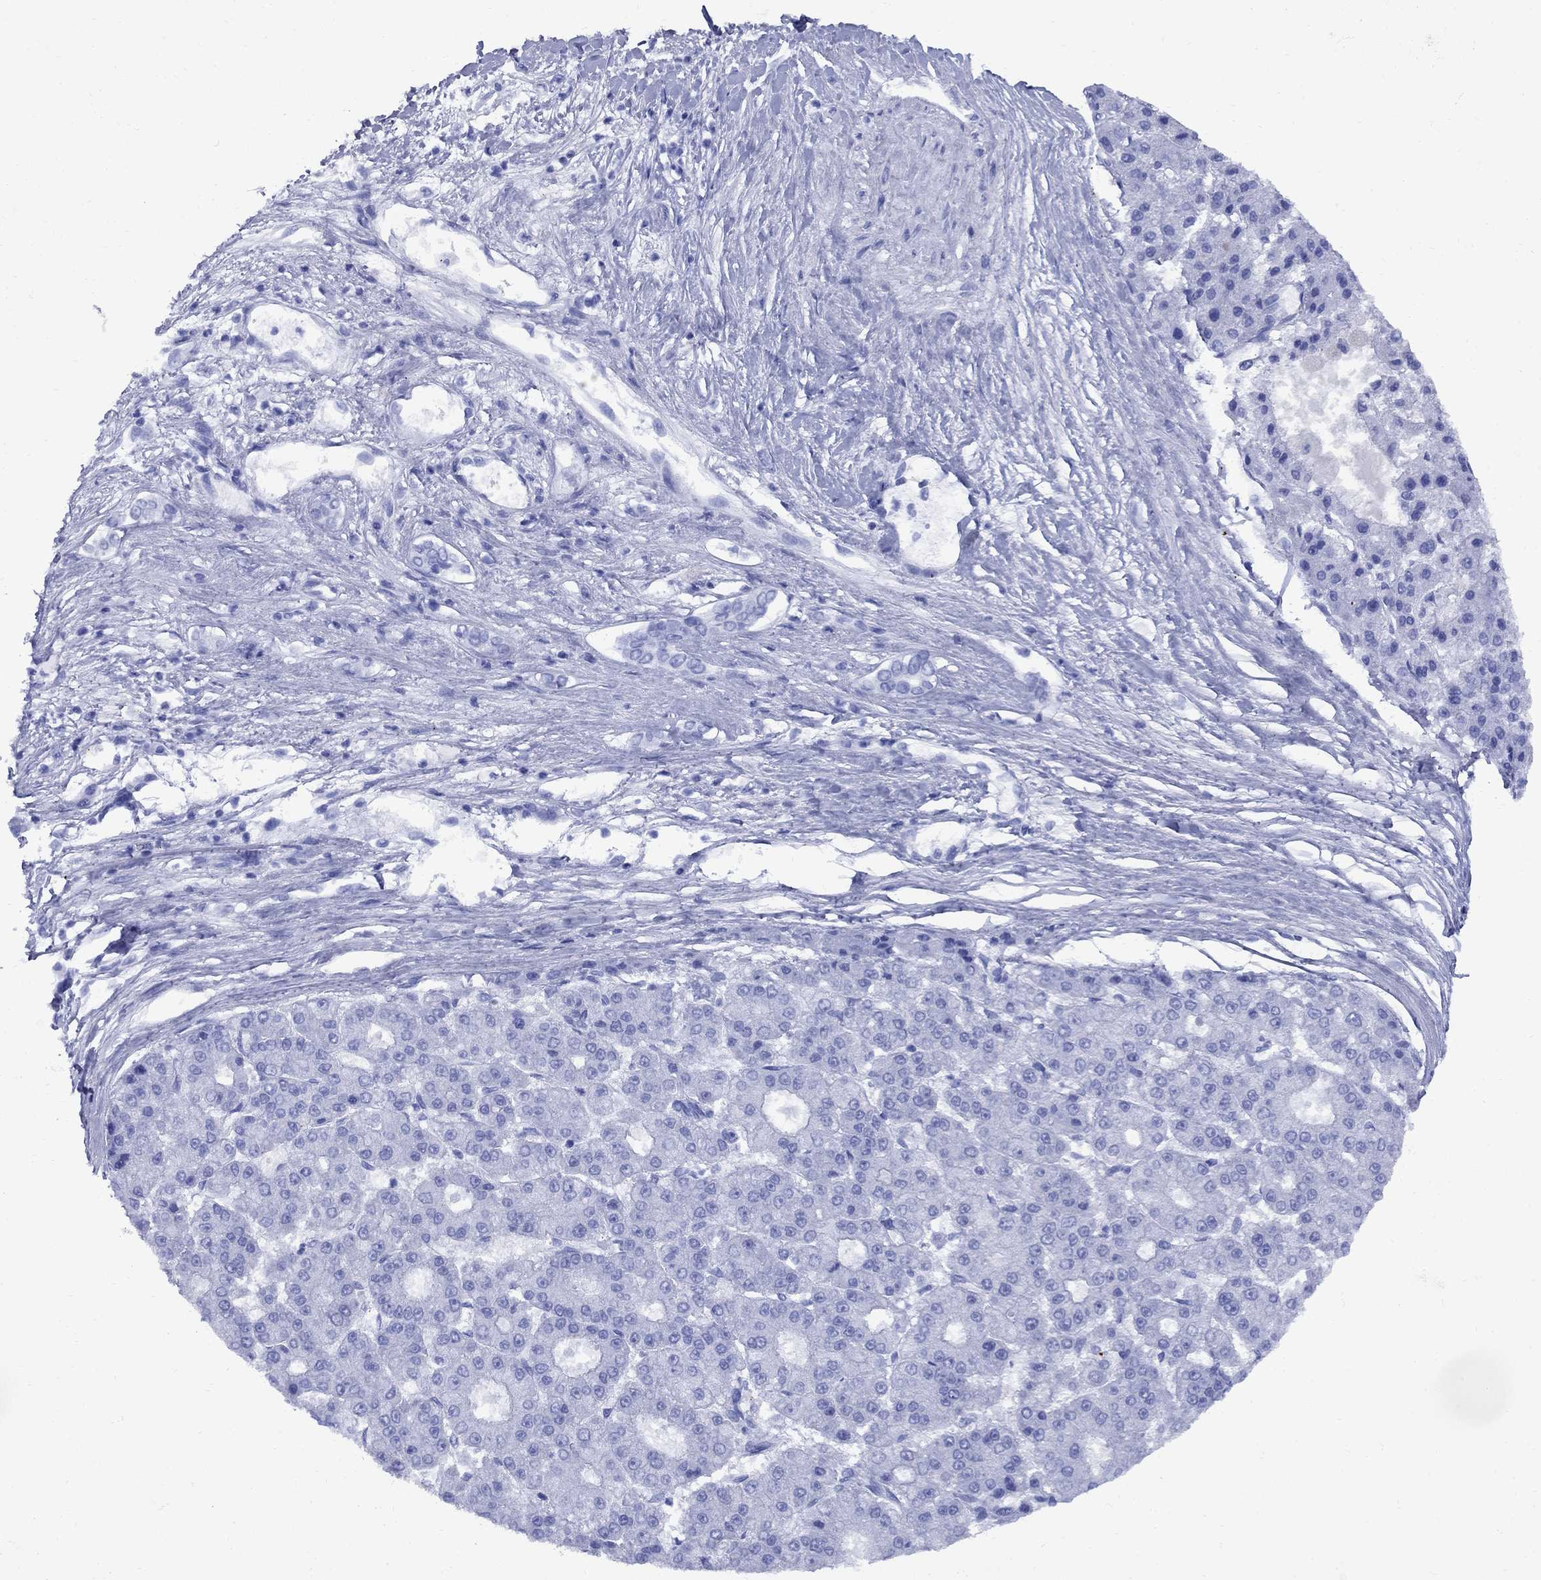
{"staining": {"intensity": "negative", "quantity": "none", "location": "none"}, "tissue": "liver cancer", "cell_type": "Tumor cells", "image_type": "cancer", "snomed": [{"axis": "morphology", "description": "Carcinoma, Hepatocellular, NOS"}, {"axis": "topography", "description": "Liver"}], "caption": "The immunohistochemistry (IHC) histopathology image has no significant positivity in tumor cells of liver cancer (hepatocellular carcinoma) tissue.", "gene": "SMCP", "patient": {"sex": "male", "age": 70}}